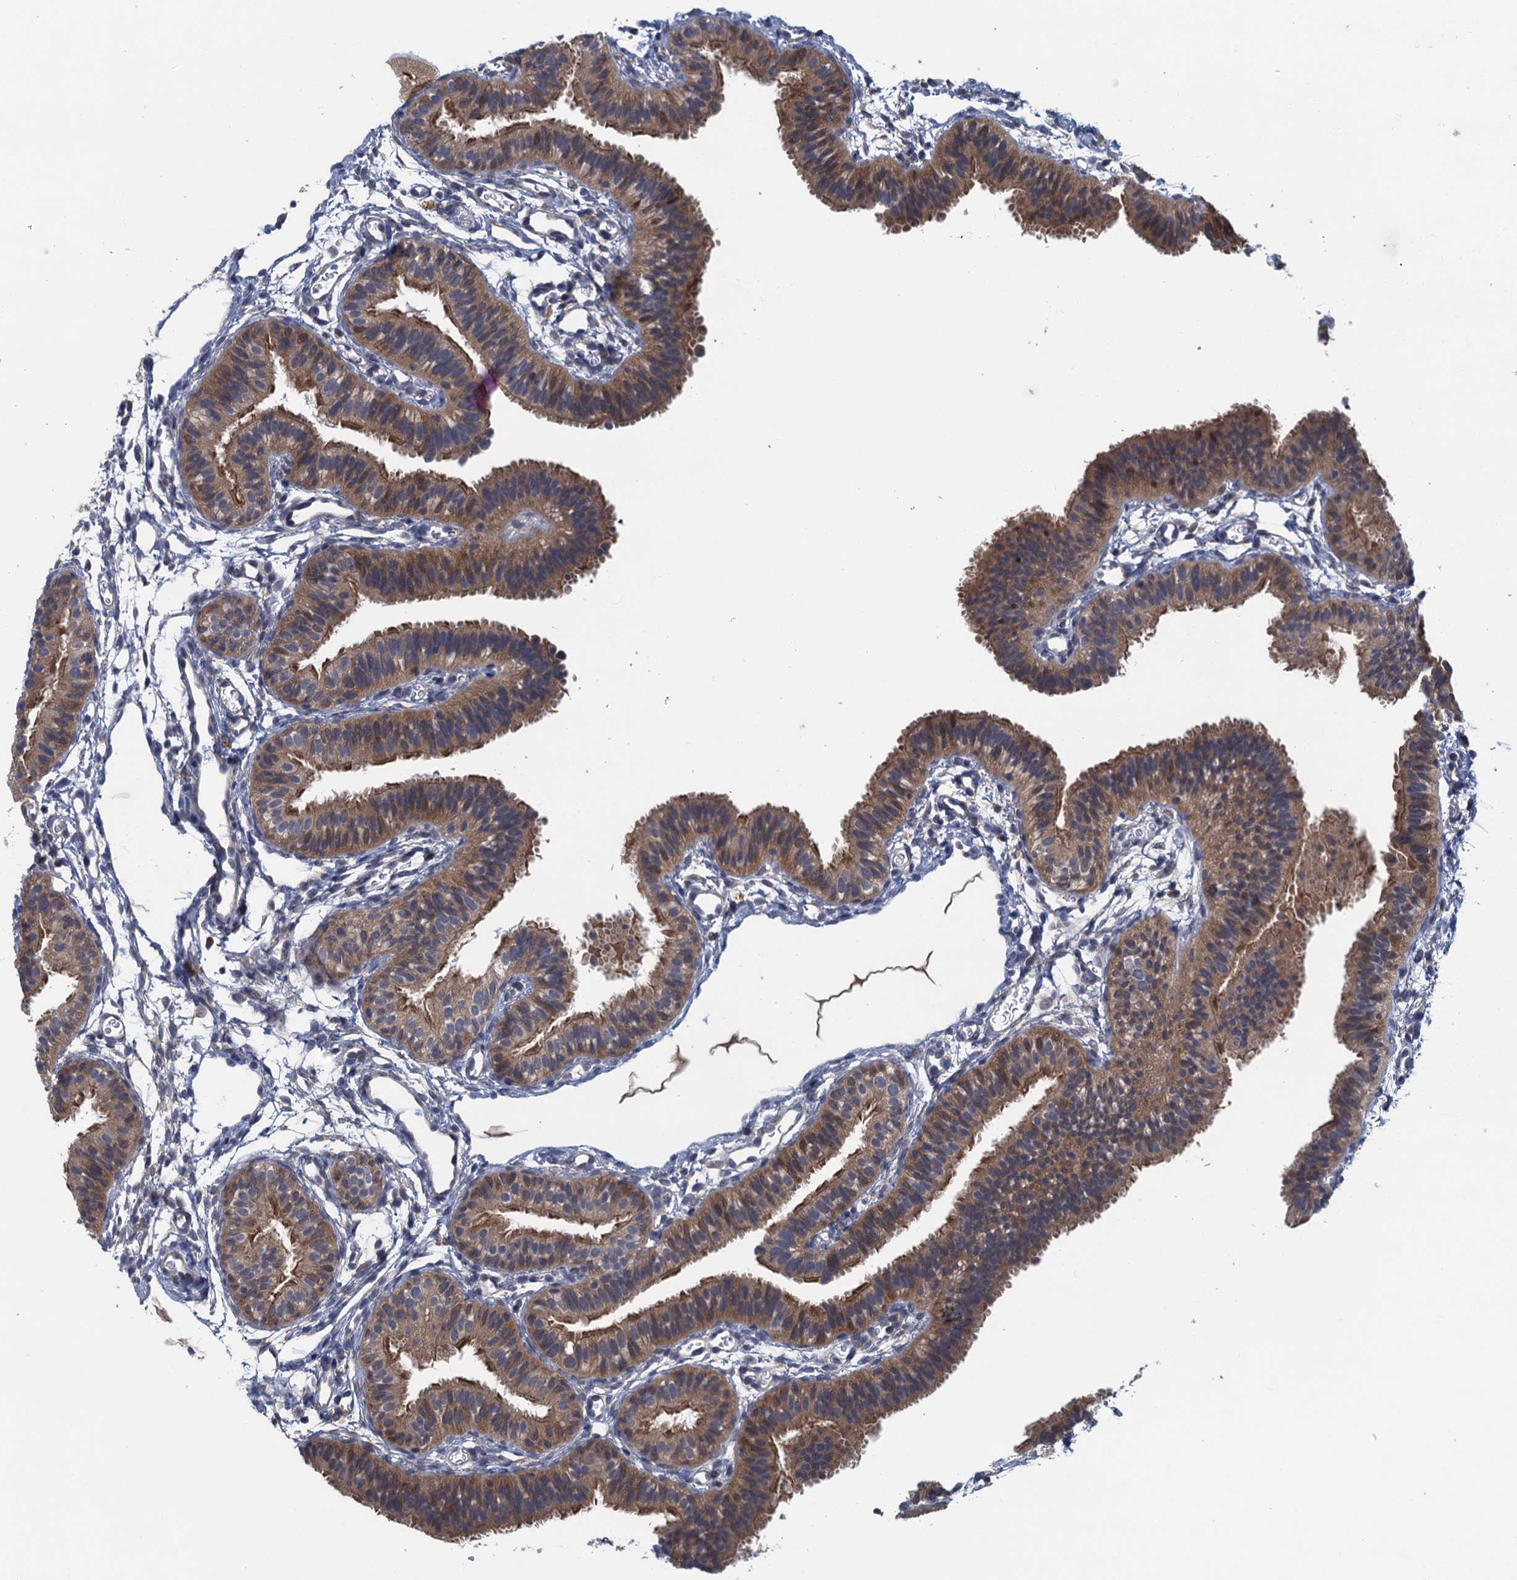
{"staining": {"intensity": "moderate", "quantity": ">75%", "location": "cytoplasmic/membranous"}, "tissue": "fallopian tube", "cell_type": "Glandular cells", "image_type": "normal", "snomed": [{"axis": "morphology", "description": "Normal tissue, NOS"}, {"axis": "topography", "description": "Fallopian tube"}], "caption": "Moderate cytoplasmic/membranous positivity is present in about >75% of glandular cells in normal fallopian tube. The protein of interest is shown in brown color, while the nuclei are stained blue.", "gene": "CNTN5", "patient": {"sex": "female", "age": 35}}